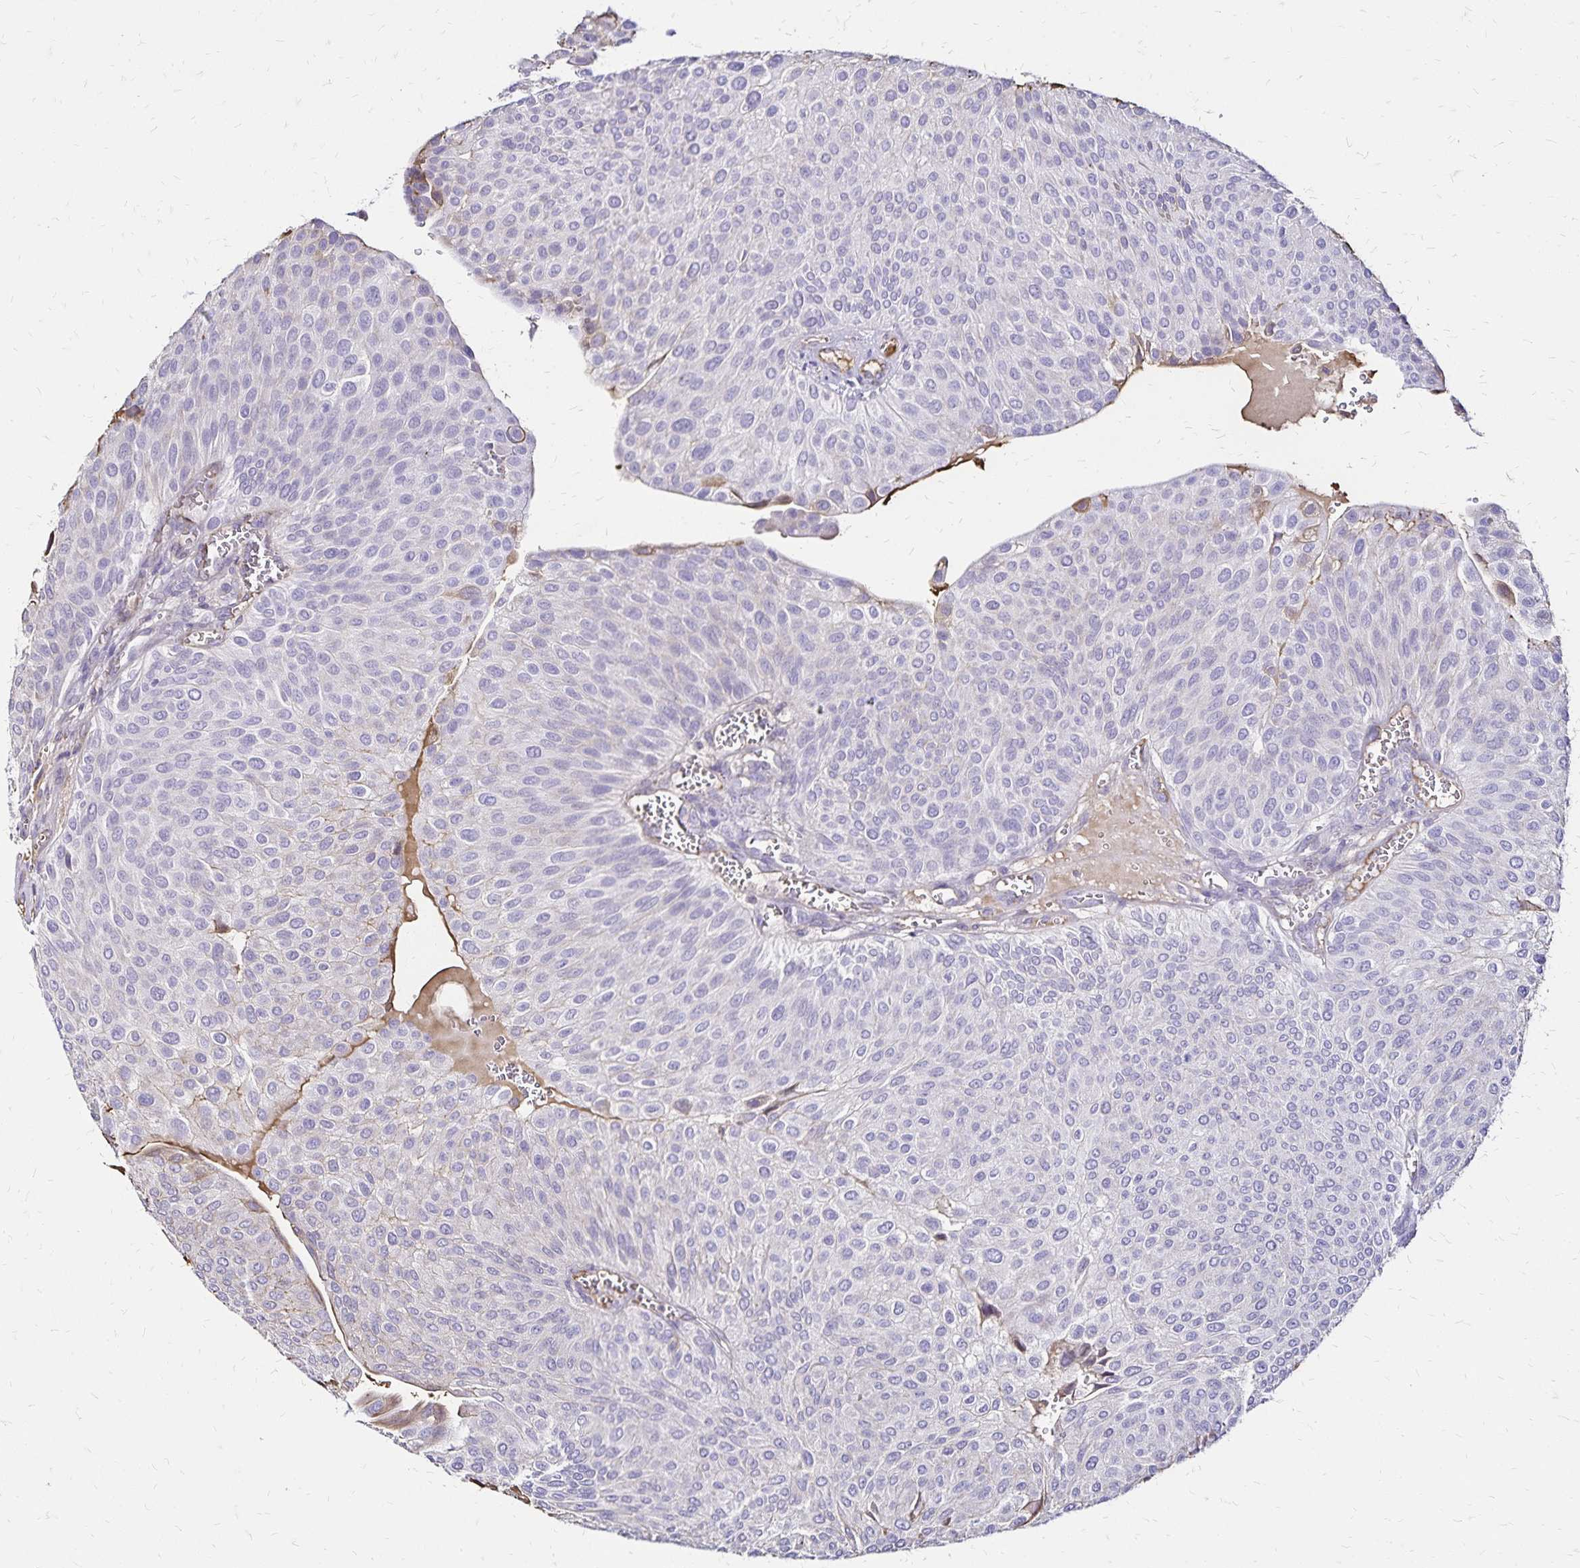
{"staining": {"intensity": "negative", "quantity": "none", "location": "none"}, "tissue": "urothelial cancer", "cell_type": "Tumor cells", "image_type": "cancer", "snomed": [{"axis": "morphology", "description": "Urothelial carcinoma, NOS"}, {"axis": "topography", "description": "Urinary bladder"}], "caption": "Immunohistochemistry (IHC) micrograph of transitional cell carcinoma stained for a protein (brown), which shows no staining in tumor cells.", "gene": "KISS1", "patient": {"sex": "male", "age": 67}}